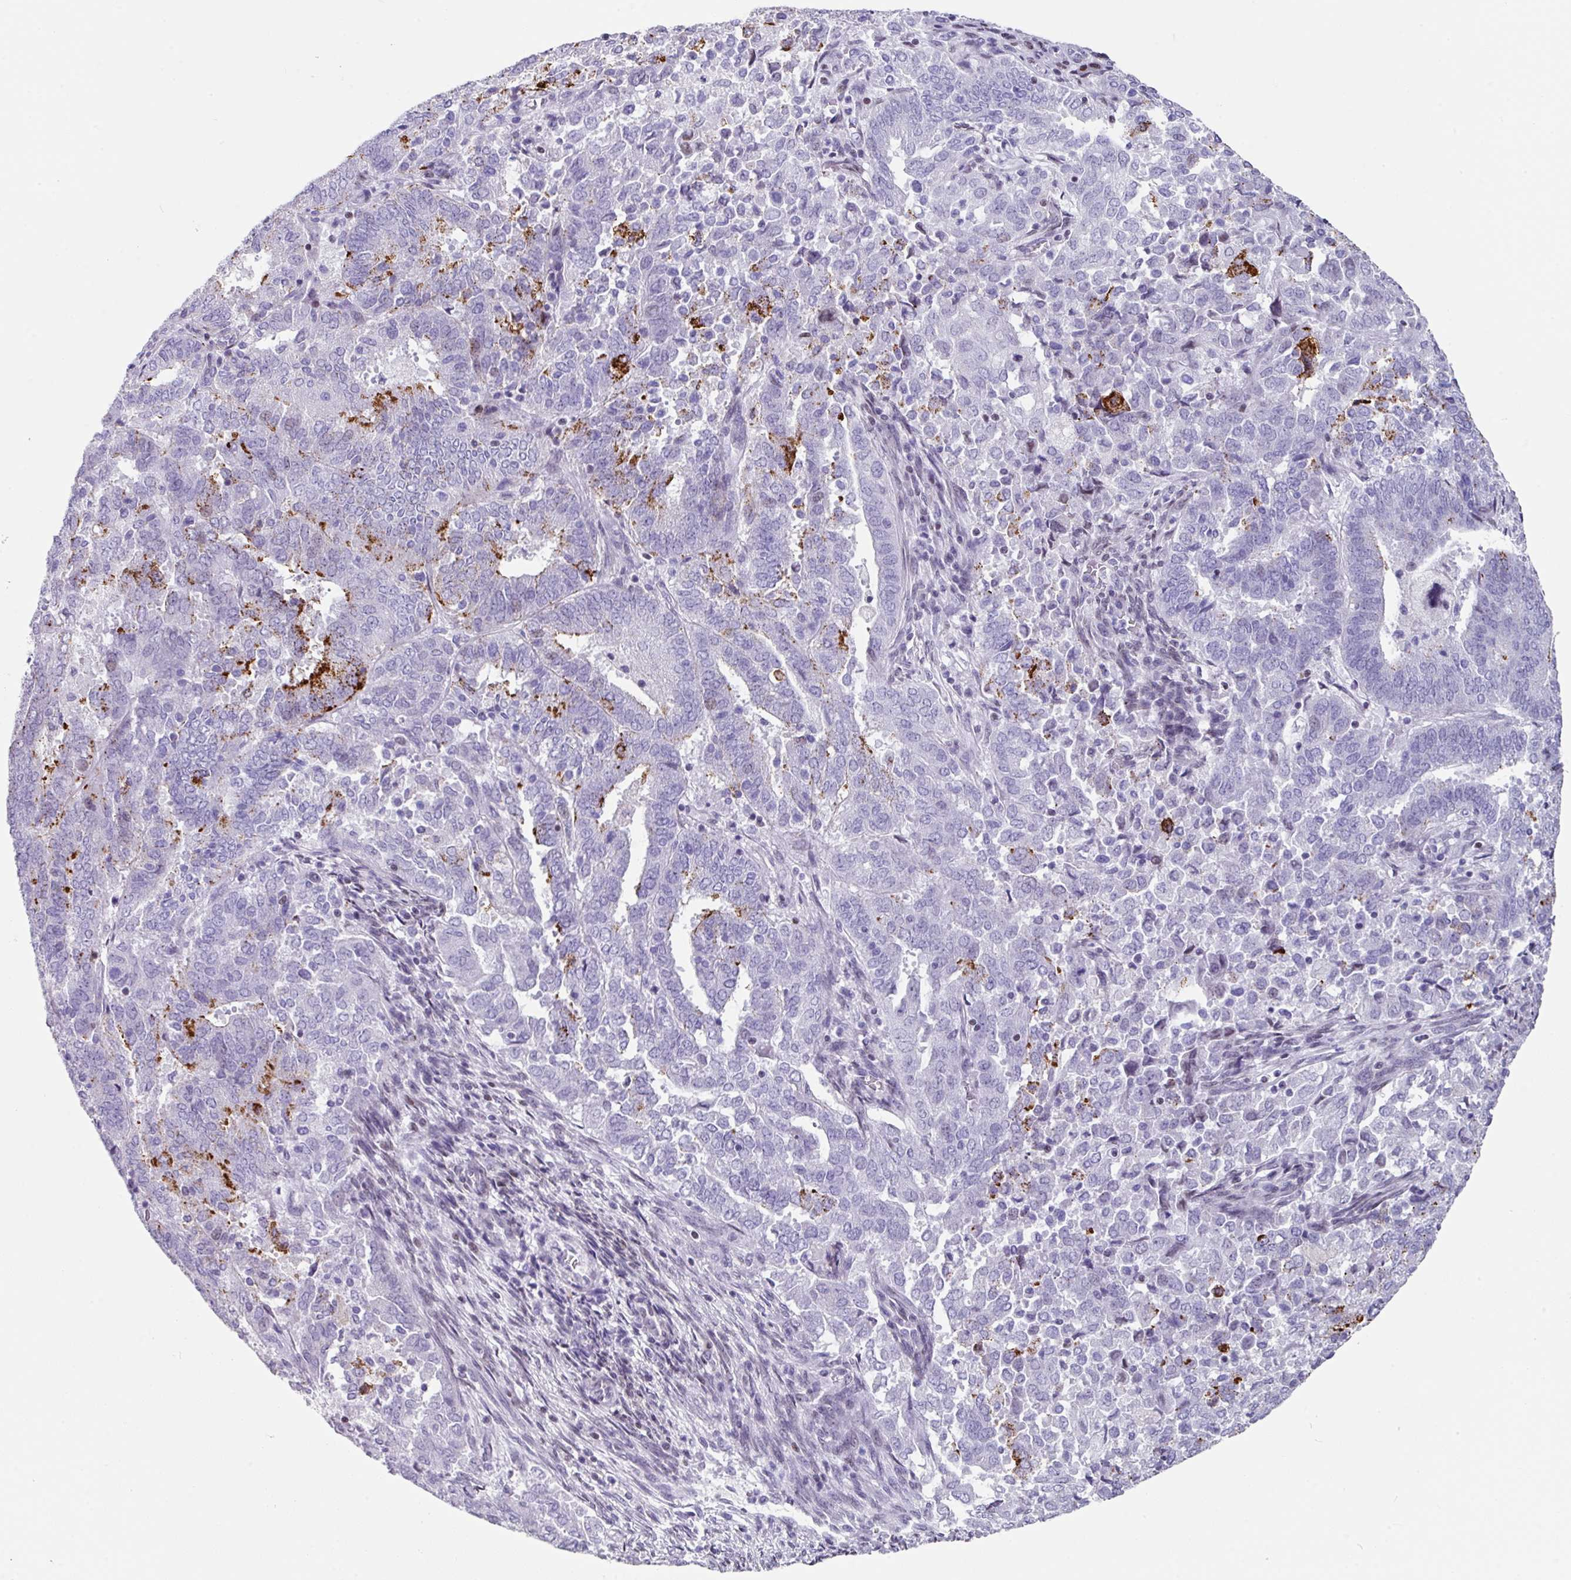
{"staining": {"intensity": "negative", "quantity": "none", "location": "none"}, "tissue": "endometrial cancer", "cell_type": "Tumor cells", "image_type": "cancer", "snomed": [{"axis": "morphology", "description": "Adenocarcinoma, NOS"}, {"axis": "topography", "description": "Endometrium"}], "caption": "Immunohistochemical staining of endometrial cancer (adenocarcinoma) displays no significant expression in tumor cells.", "gene": "TCF3", "patient": {"sex": "female", "age": 72}}